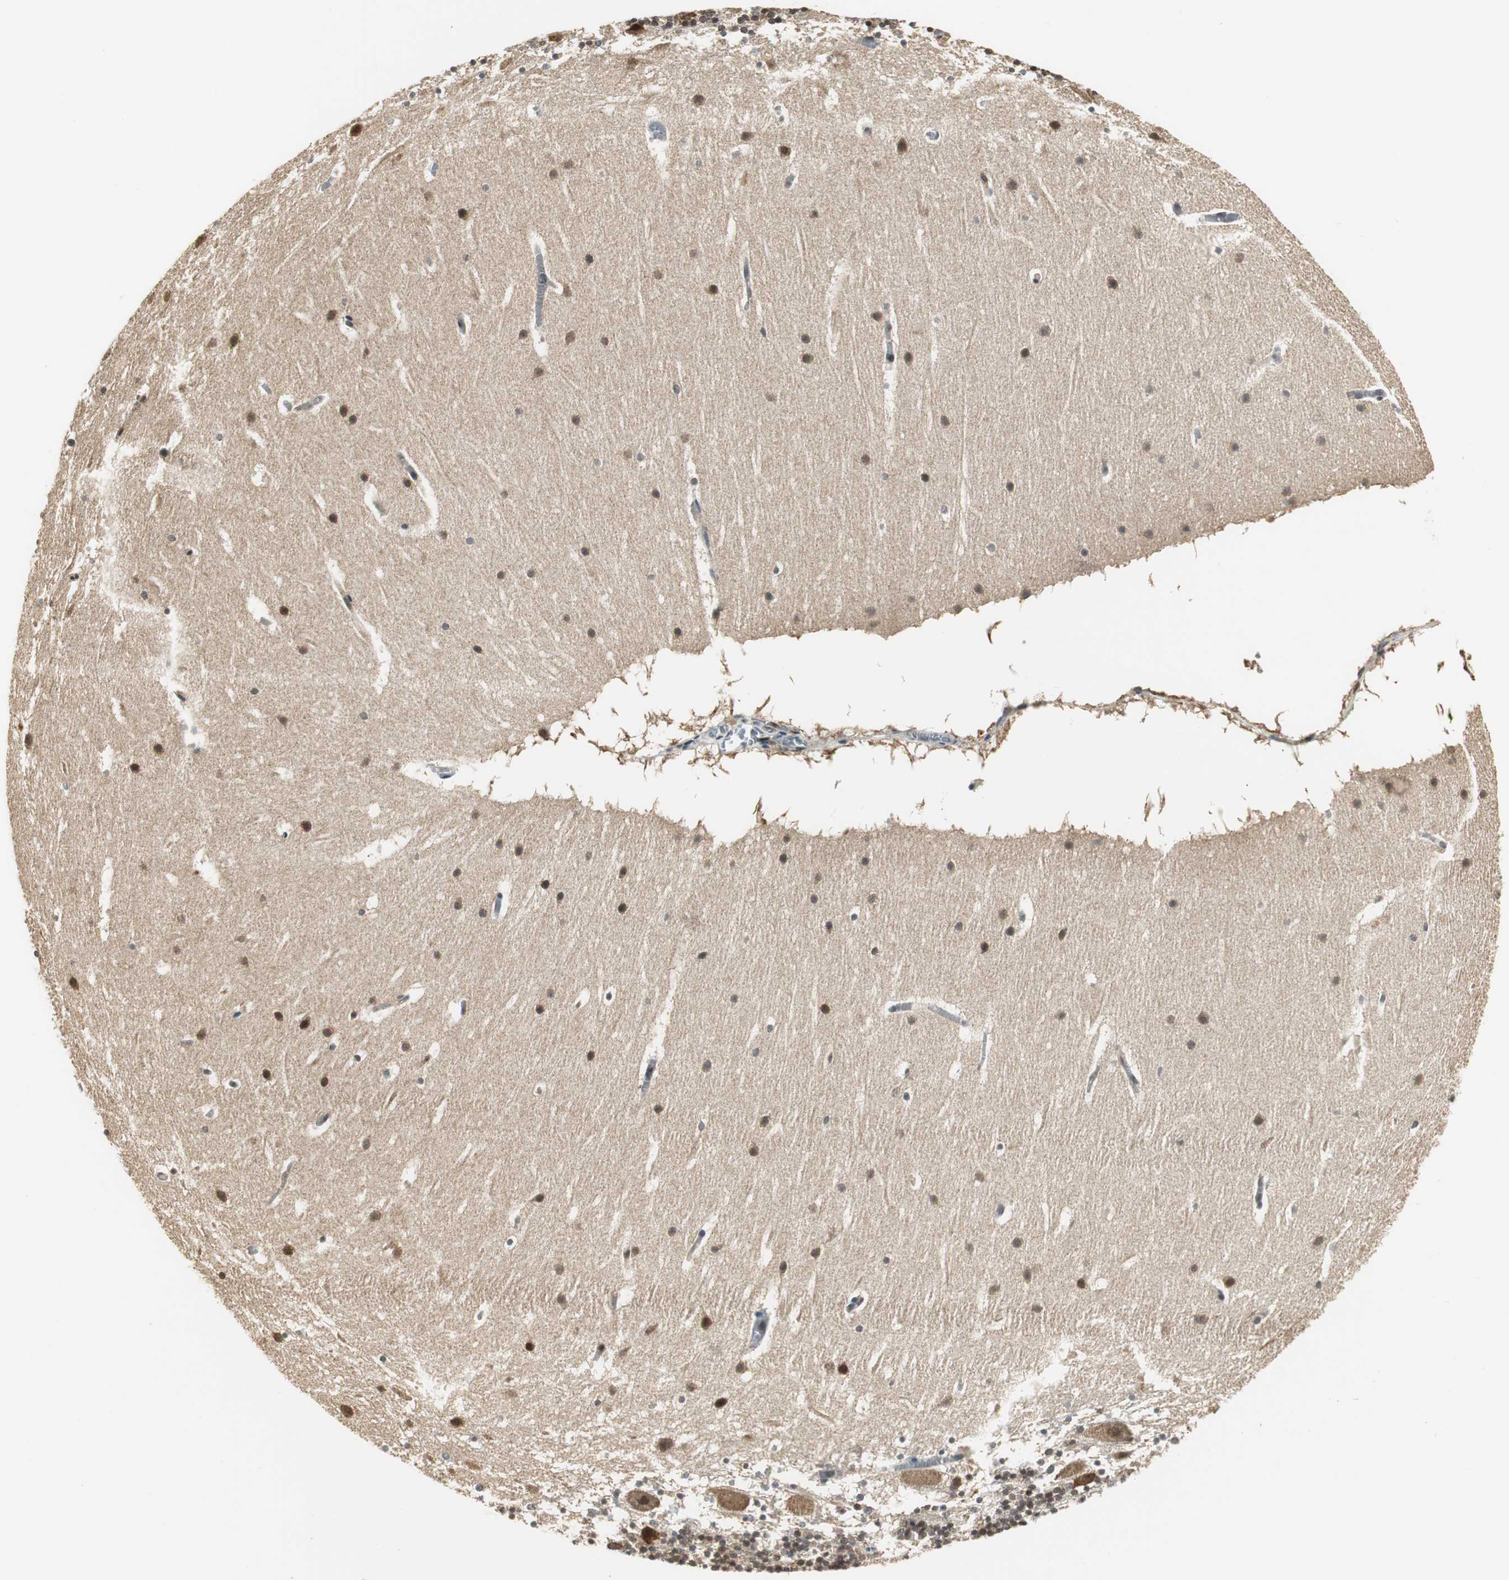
{"staining": {"intensity": "moderate", "quantity": "25%-75%", "location": "cytoplasmic/membranous,nuclear"}, "tissue": "cerebellum", "cell_type": "Cells in granular layer", "image_type": "normal", "snomed": [{"axis": "morphology", "description": "Normal tissue, NOS"}, {"axis": "topography", "description": "Cerebellum"}], "caption": "Protein staining reveals moderate cytoplasmic/membranous,nuclear positivity in about 25%-75% of cells in granular layer in unremarkable cerebellum.", "gene": "CCT5", "patient": {"sex": "male", "age": 45}}